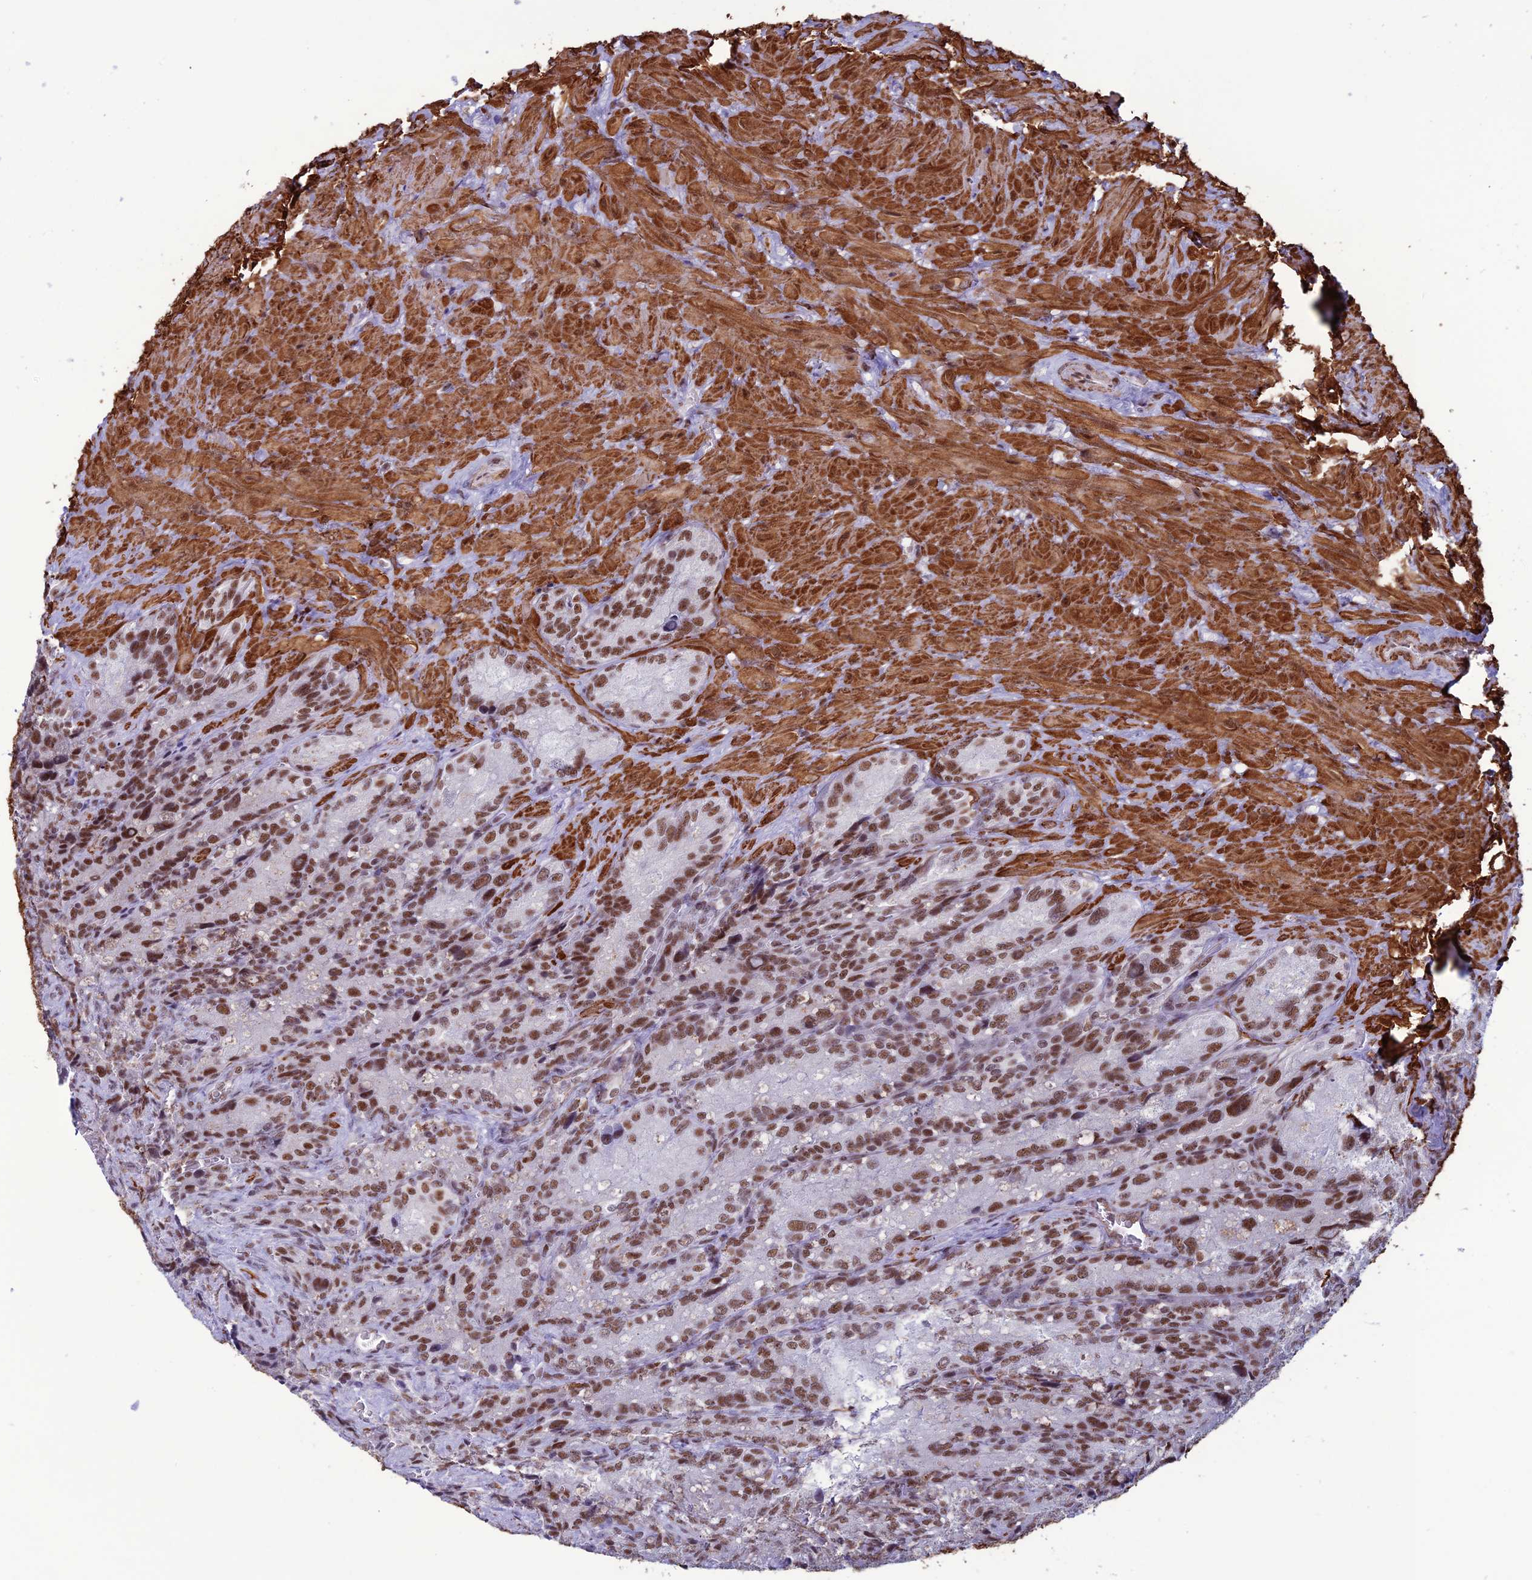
{"staining": {"intensity": "moderate", "quantity": ">75%", "location": "nuclear"}, "tissue": "seminal vesicle", "cell_type": "Glandular cells", "image_type": "normal", "snomed": [{"axis": "morphology", "description": "Normal tissue, NOS"}, {"axis": "topography", "description": "Seminal veicle"}], "caption": "Approximately >75% of glandular cells in unremarkable human seminal vesicle display moderate nuclear protein positivity as visualized by brown immunohistochemical staining.", "gene": "U2AF1", "patient": {"sex": "male", "age": 62}}